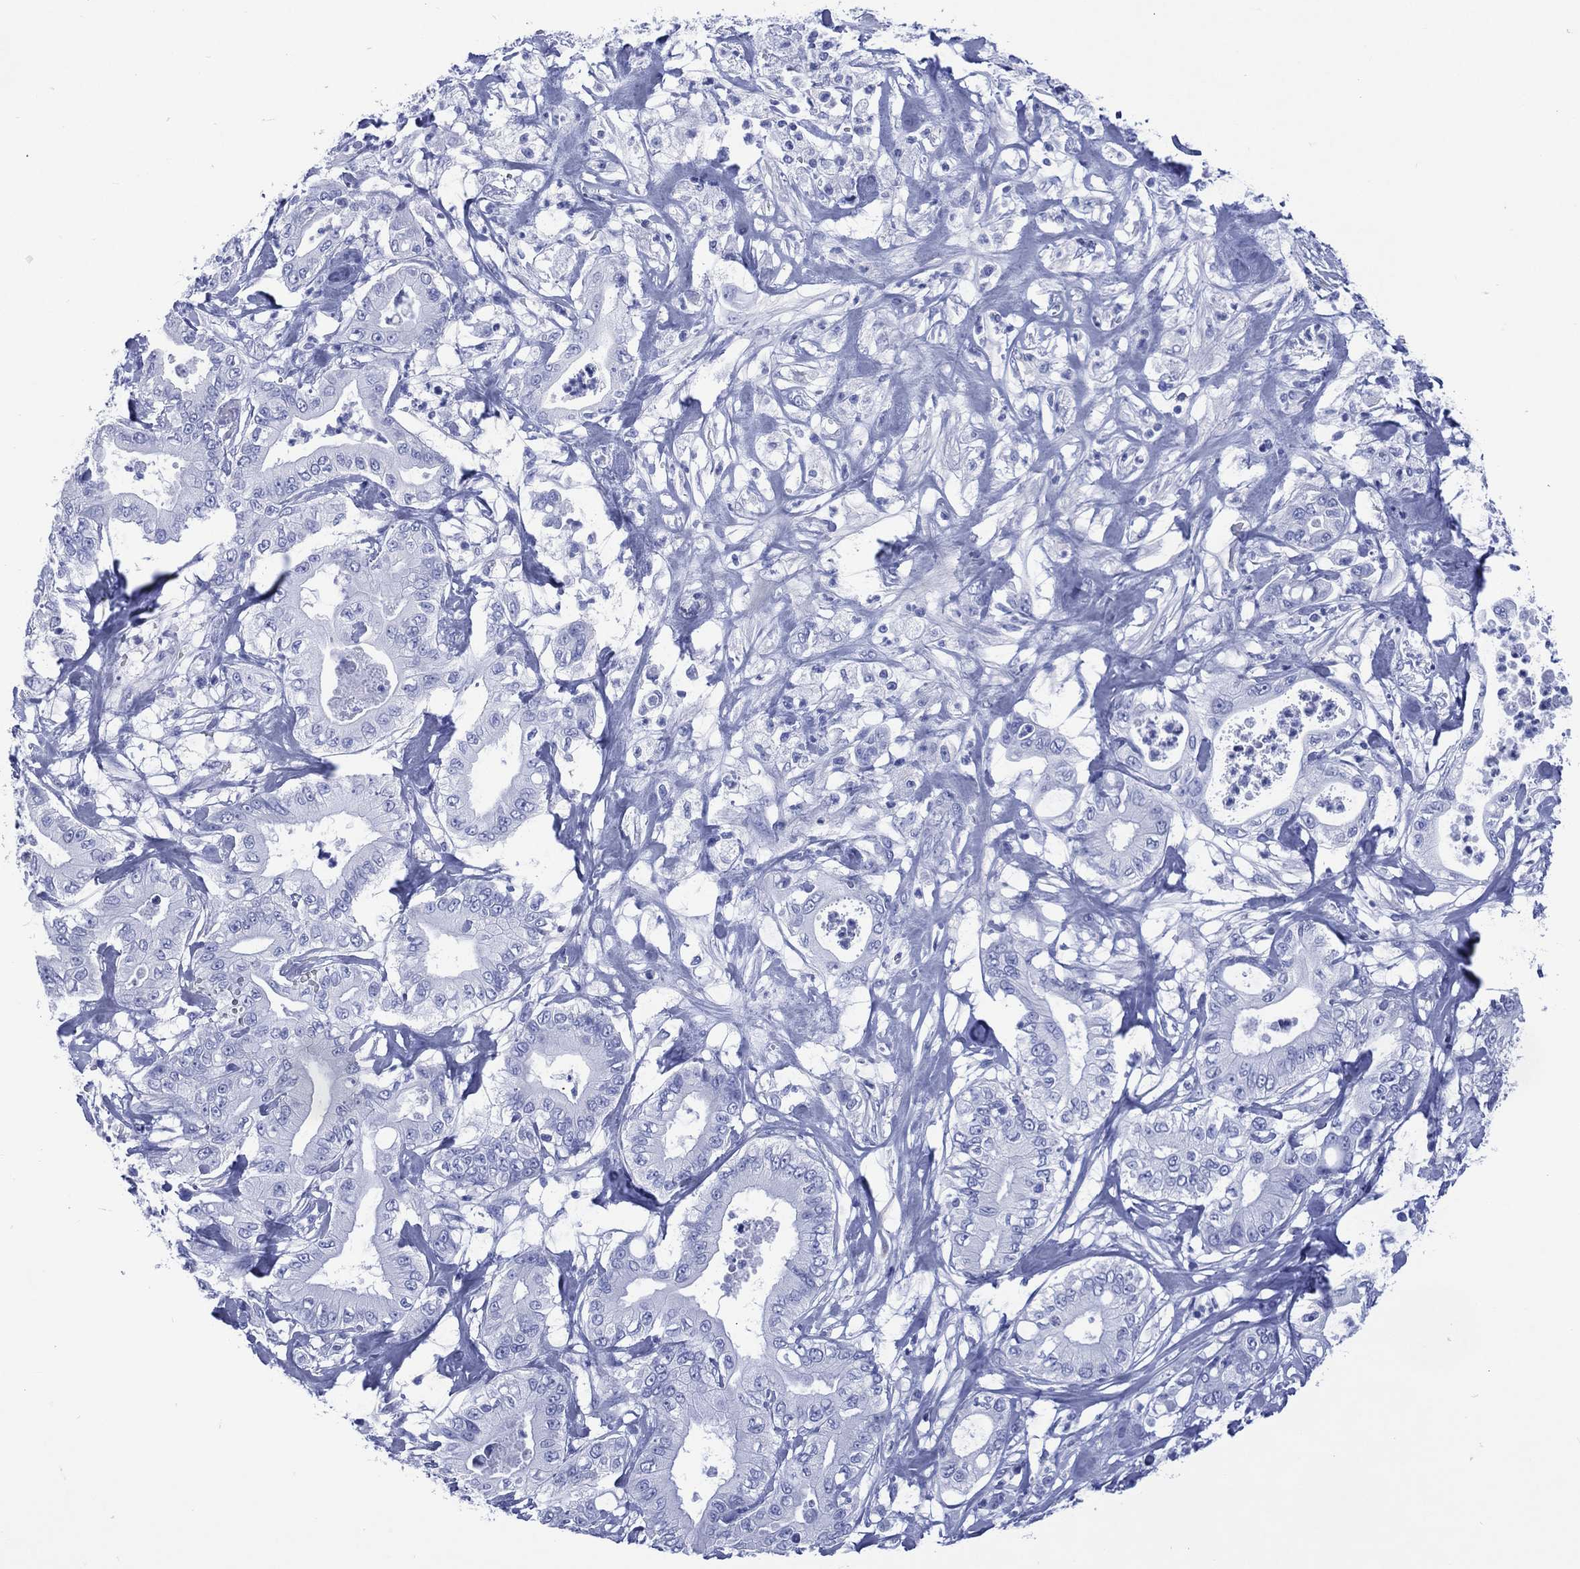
{"staining": {"intensity": "negative", "quantity": "none", "location": "none"}, "tissue": "pancreatic cancer", "cell_type": "Tumor cells", "image_type": "cancer", "snomed": [{"axis": "morphology", "description": "Adenocarcinoma, NOS"}, {"axis": "topography", "description": "Pancreas"}], "caption": "Immunohistochemical staining of human pancreatic cancer demonstrates no significant positivity in tumor cells. (DAB immunohistochemistry (IHC) visualized using brightfield microscopy, high magnification).", "gene": "SHCBP1L", "patient": {"sex": "male", "age": 71}}